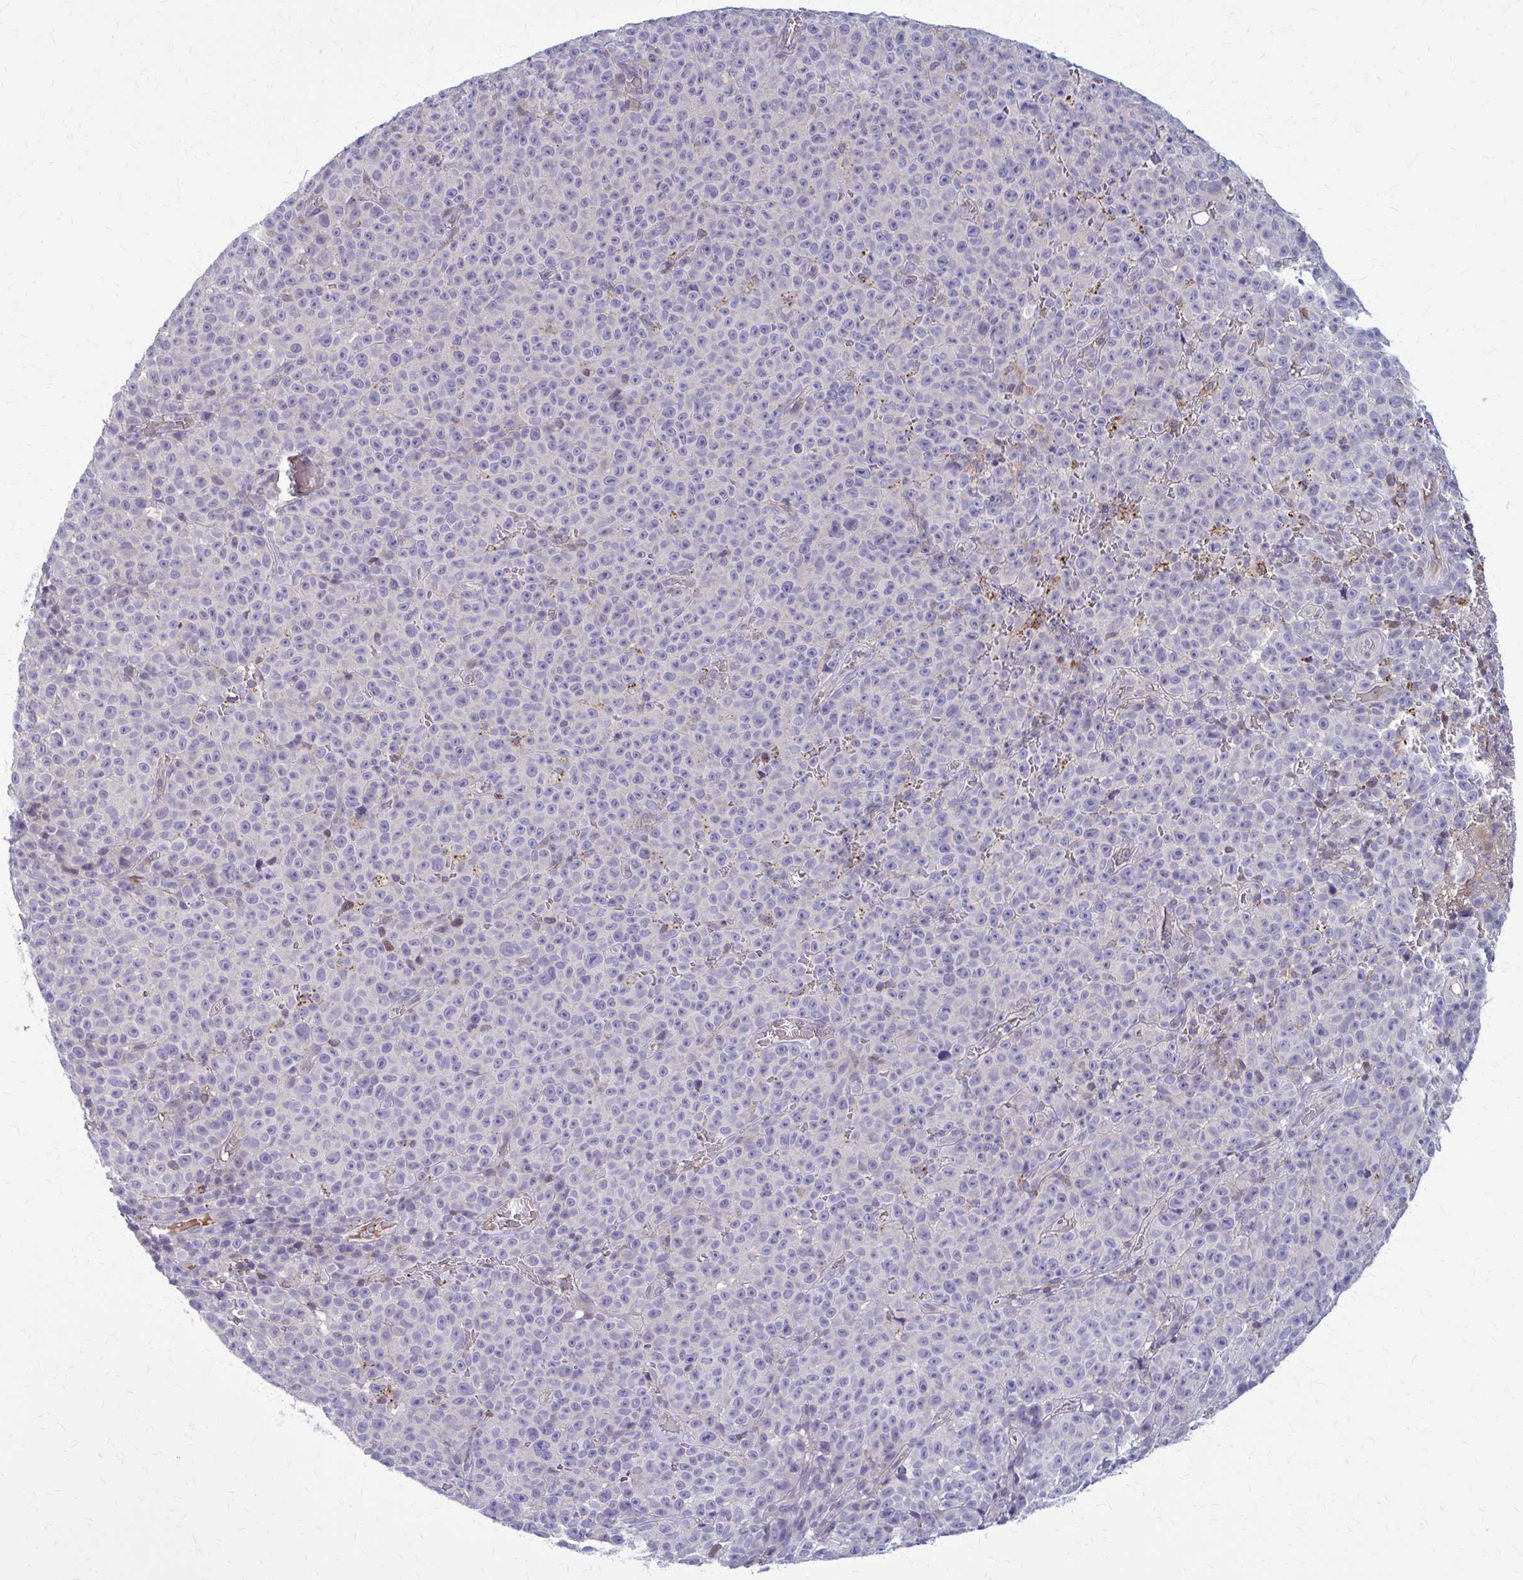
{"staining": {"intensity": "negative", "quantity": "none", "location": "none"}, "tissue": "melanoma", "cell_type": "Tumor cells", "image_type": "cancer", "snomed": [{"axis": "morphology", "description": "Malignant melanoma, NOS"}, {"axis": "topography", "description": "Skin"}], "caption": "Melanoma stained for a protein using immunohistochemistry (IHC) shows no positivity tumor cells.", "gene": "MCRIP2", "patient": {"sex": "female", "age": 82}}